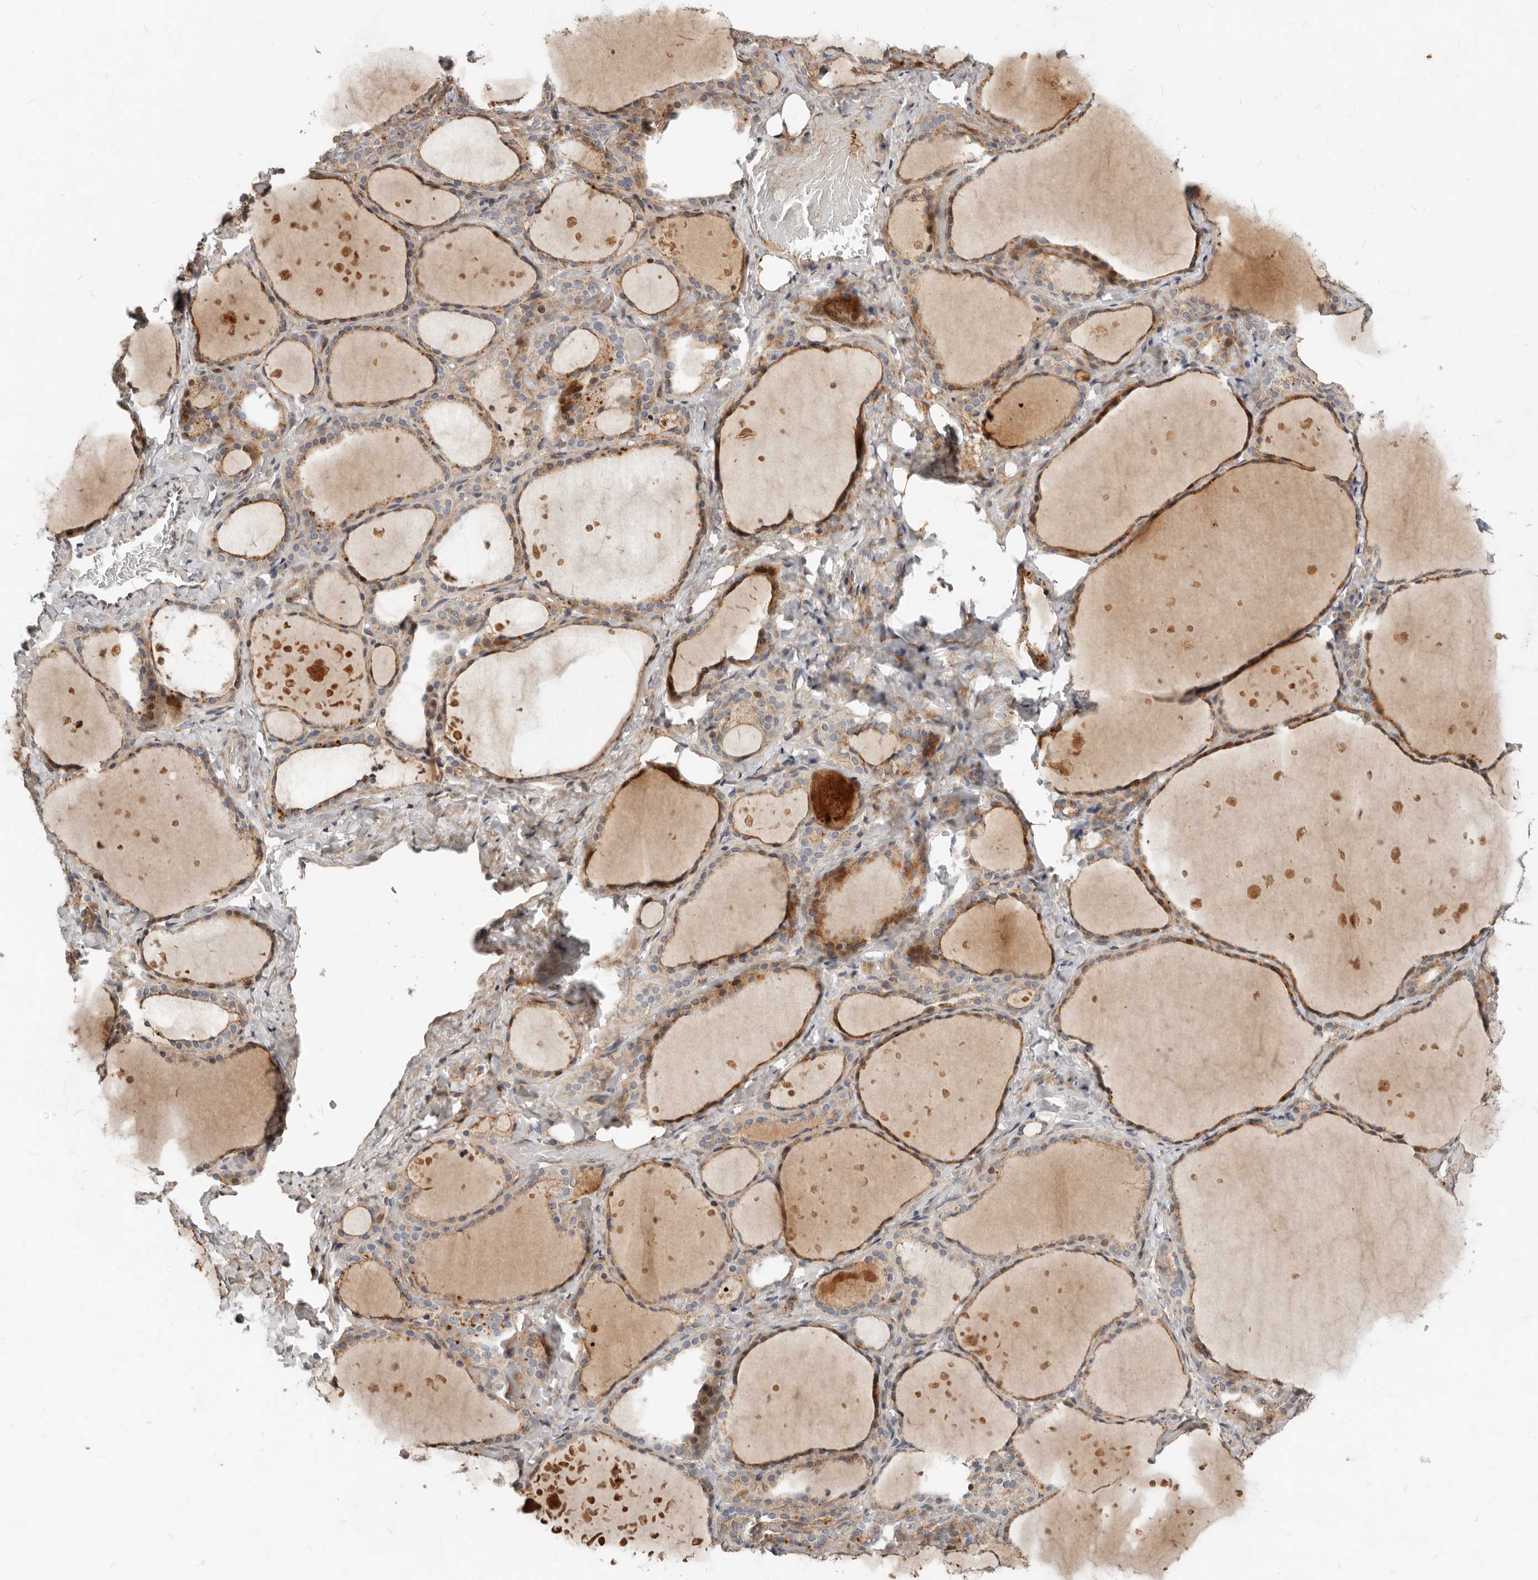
{"staining": {"intensity": "moderate", "quantity": ">75%", "location": "cytoplasmic/membranous"}, "tissue": "thyroid gland", "cell_type": "Glandular cells", "image_type": "normal", "snomed": [{"axis": "morphology", "description": "Normal tissue, NOS"}, {"axis": "topography", "description": "Thyroid gland"}], "caption": "High-magnification brightfield microscopy of unremarkable thyroid gland stained with DAB (3,3'-diaminobenzidine) (brown) and counterstained with hematoxylin (blue). glandular cells exhibit moderate cytoplasmic/membranous expression is present in about>75% of cells. The staining is performed using DAB brown chromogen to label protein expression. The nuclei are counter-stained blue using hematoxylin.", "gene": "NPY4R2", "patient": {"sex": "female", "age": 44}}